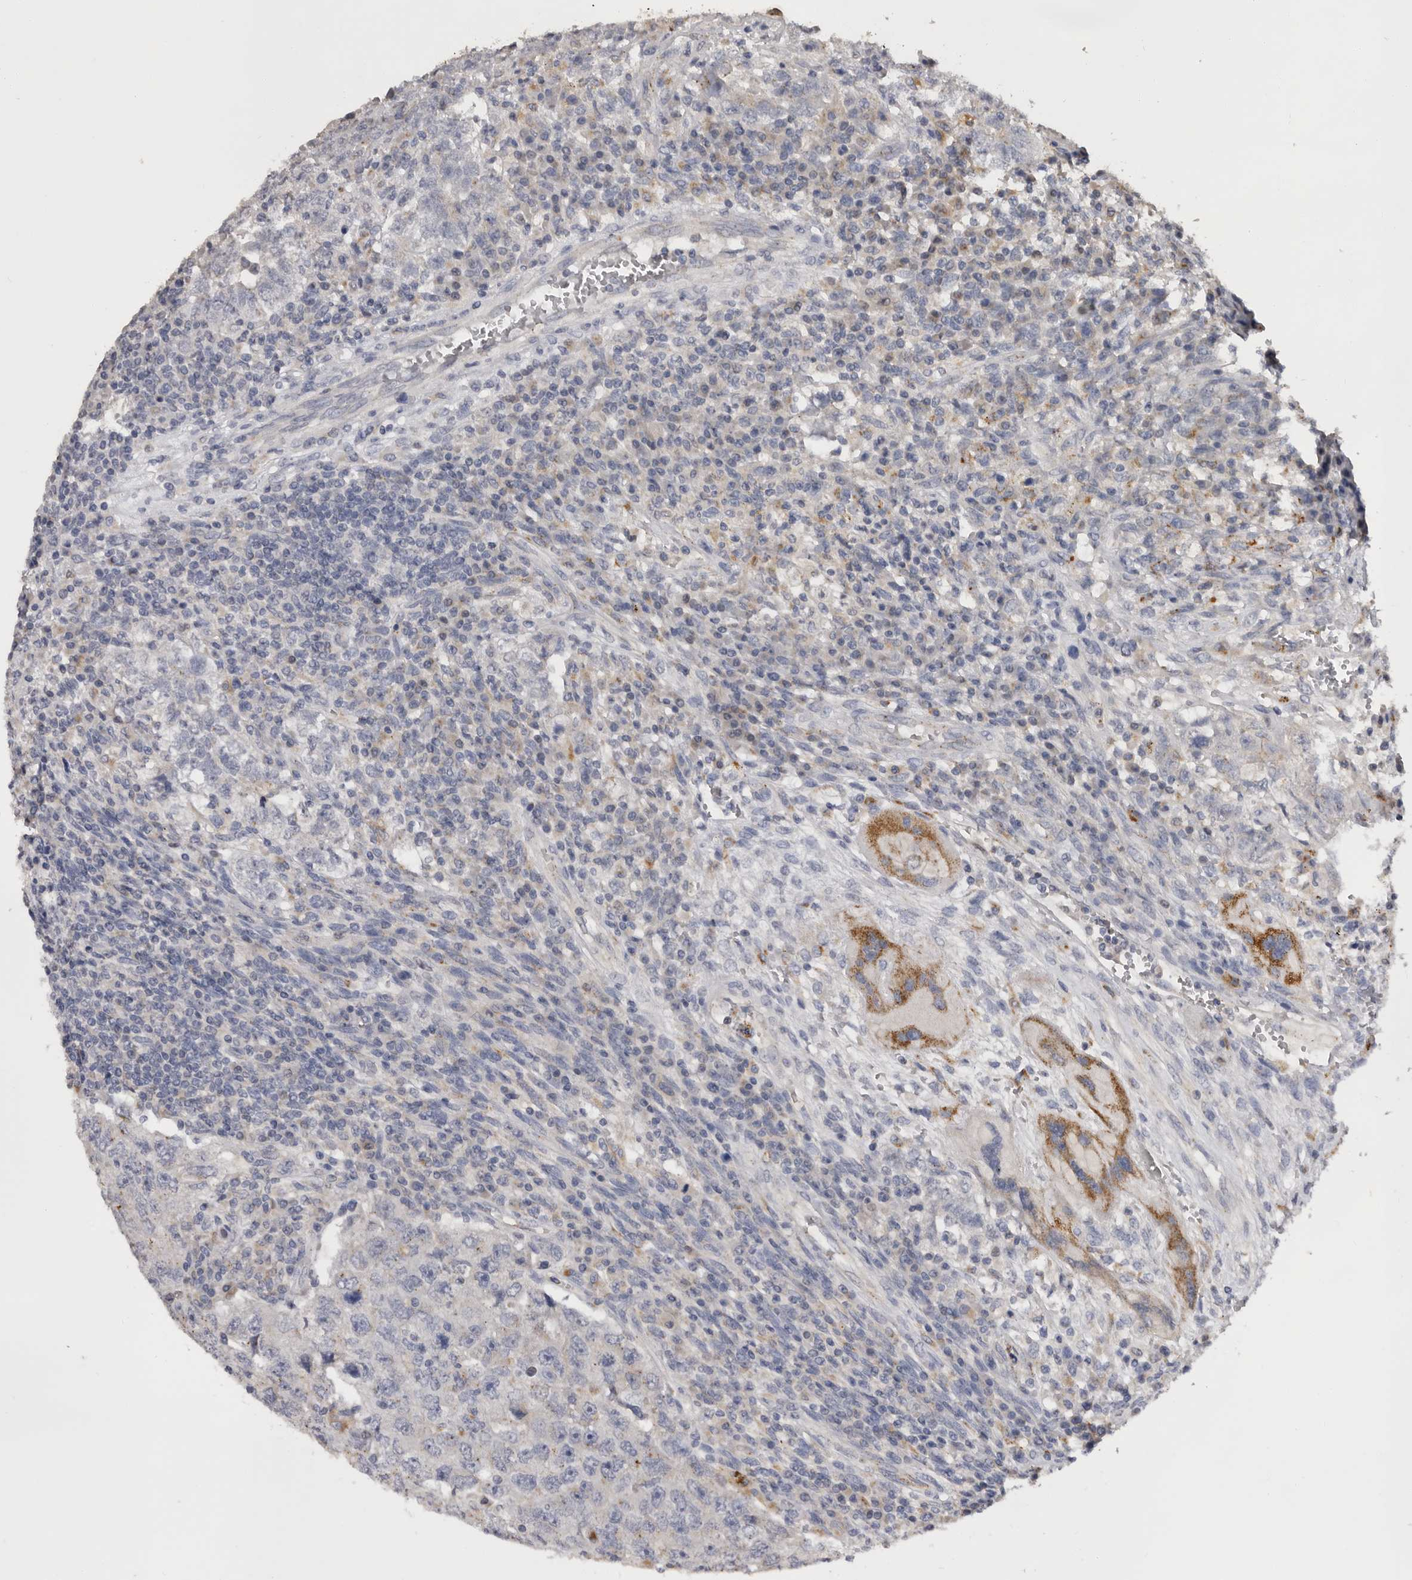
{"staining": {"intensity": "moderate", "quantity": "<25%", "location": "cytoplasmic/membranous"}, "tissue": "testis cancer", "cell_type": "Tumor cells", "image_type": "cancer", "snomed": [{"axis": "morphology", "description": "Carcinoma, Embryonal, NOS"}, {"axis": "topography", "description": "Testis"}], "caption": "This image shows immunohistochemistry (IHC) staining of human testis cancer, with low moderate cytoplasmic/membranous staining in about <25% of tumor cells.", "gene": "DAP", "patient": {"sex": "male", "age": 26}}